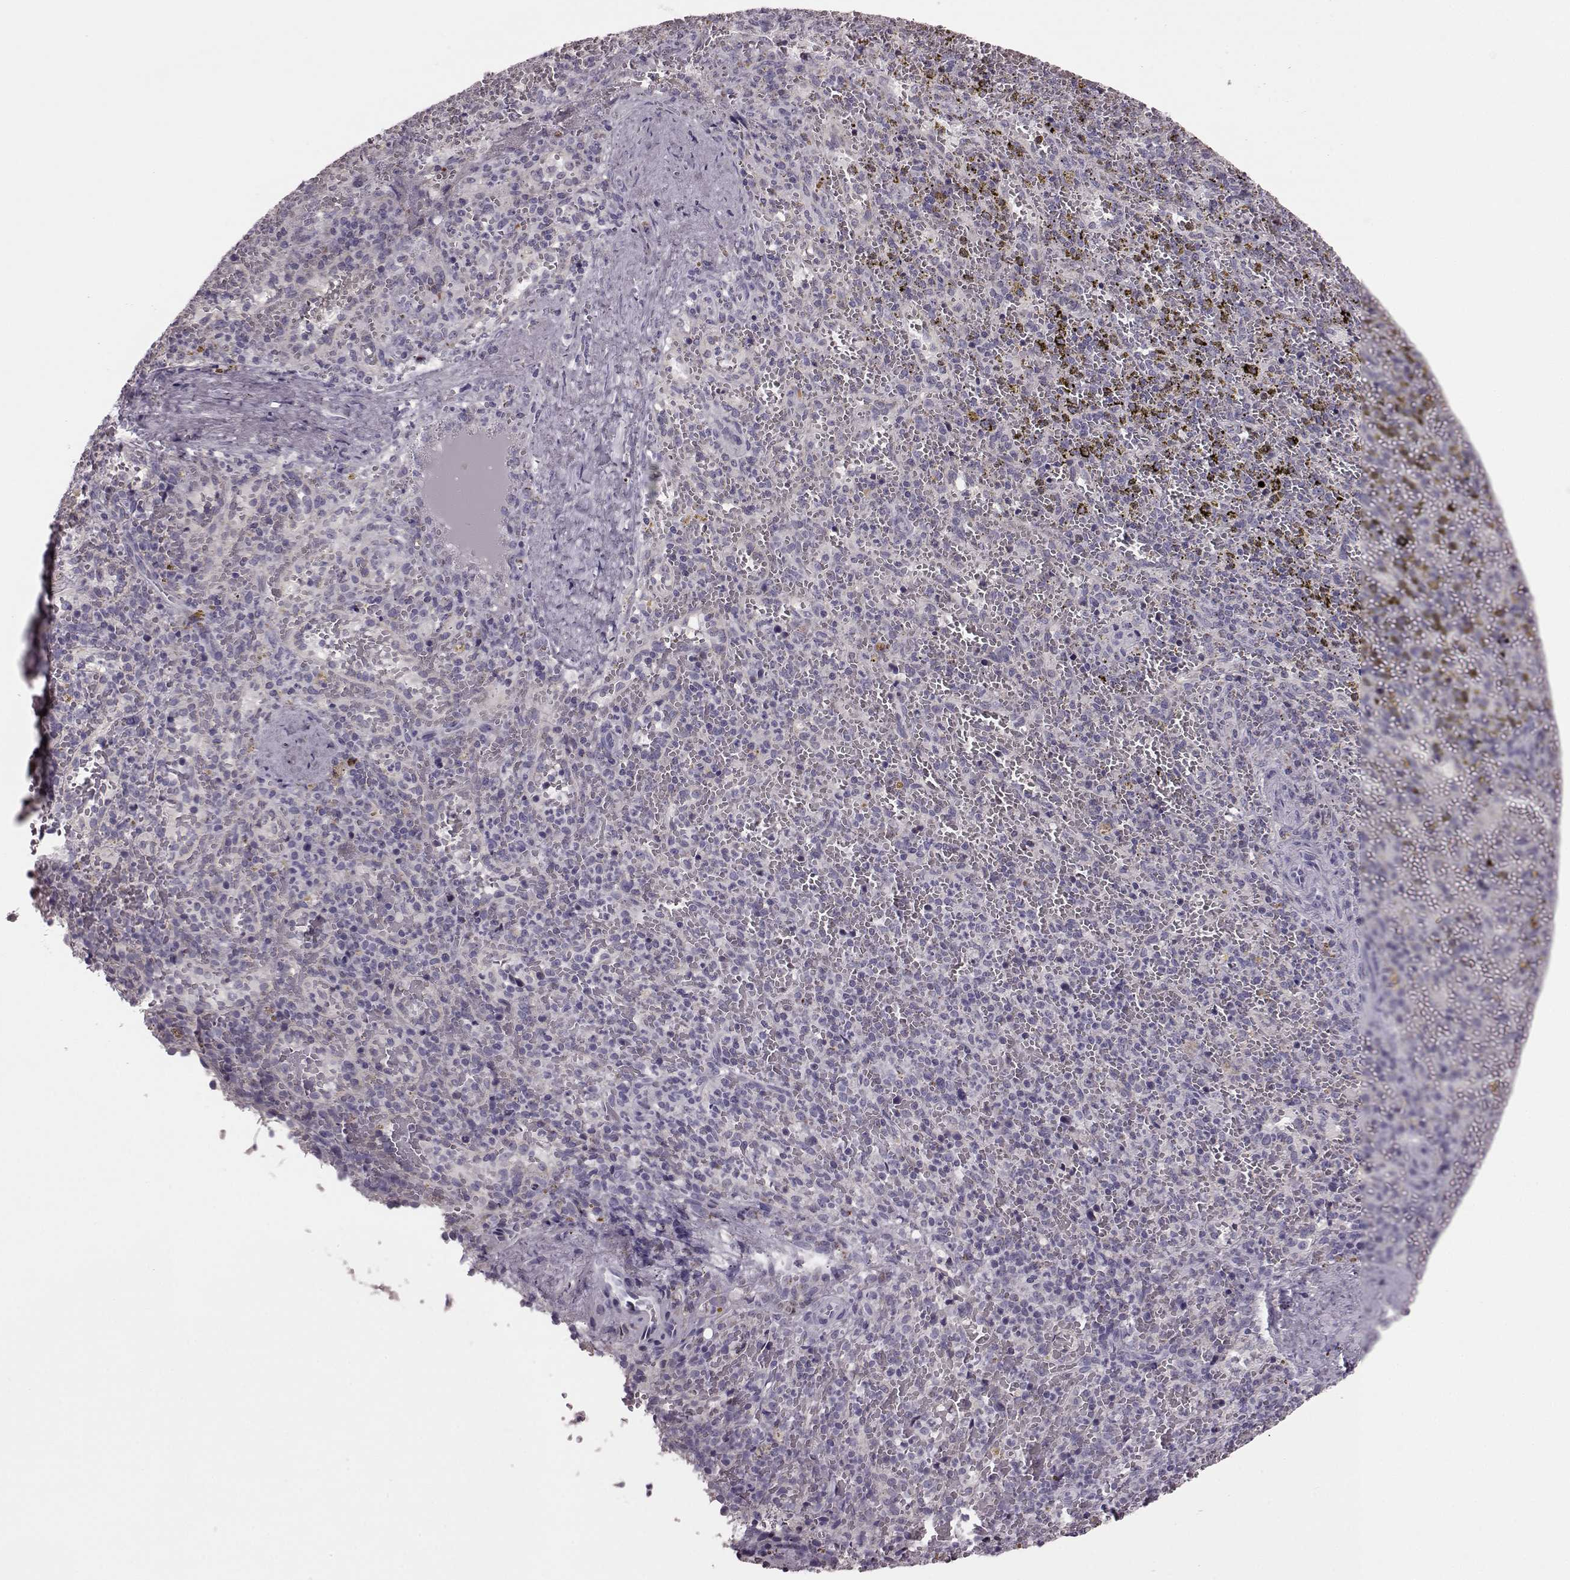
{"staining": {"intensity": "negative", "quantity": "none", "location": "none"}, "tissue": "spleen", "cell_type": "Cells in red pulp", "image_type": "normal", "snomed": [{"axis": "morphology", "description": "Normal tissue, NOS"}, {"axis": "topography", "description": "Spleen"}], "caption": "Immunohistochemistry histopathology image of unremarkable human spleen stained for a protein (brown), which shows no expression in cells in red pulp. The staining was performed using DAB to visualize the protein expression in brown, while the nuclei were stained in blue with hematoxylin (Magnification: 20x).", "gene": "RIMS2", "patient": {"sex": "female", "age": 50}}